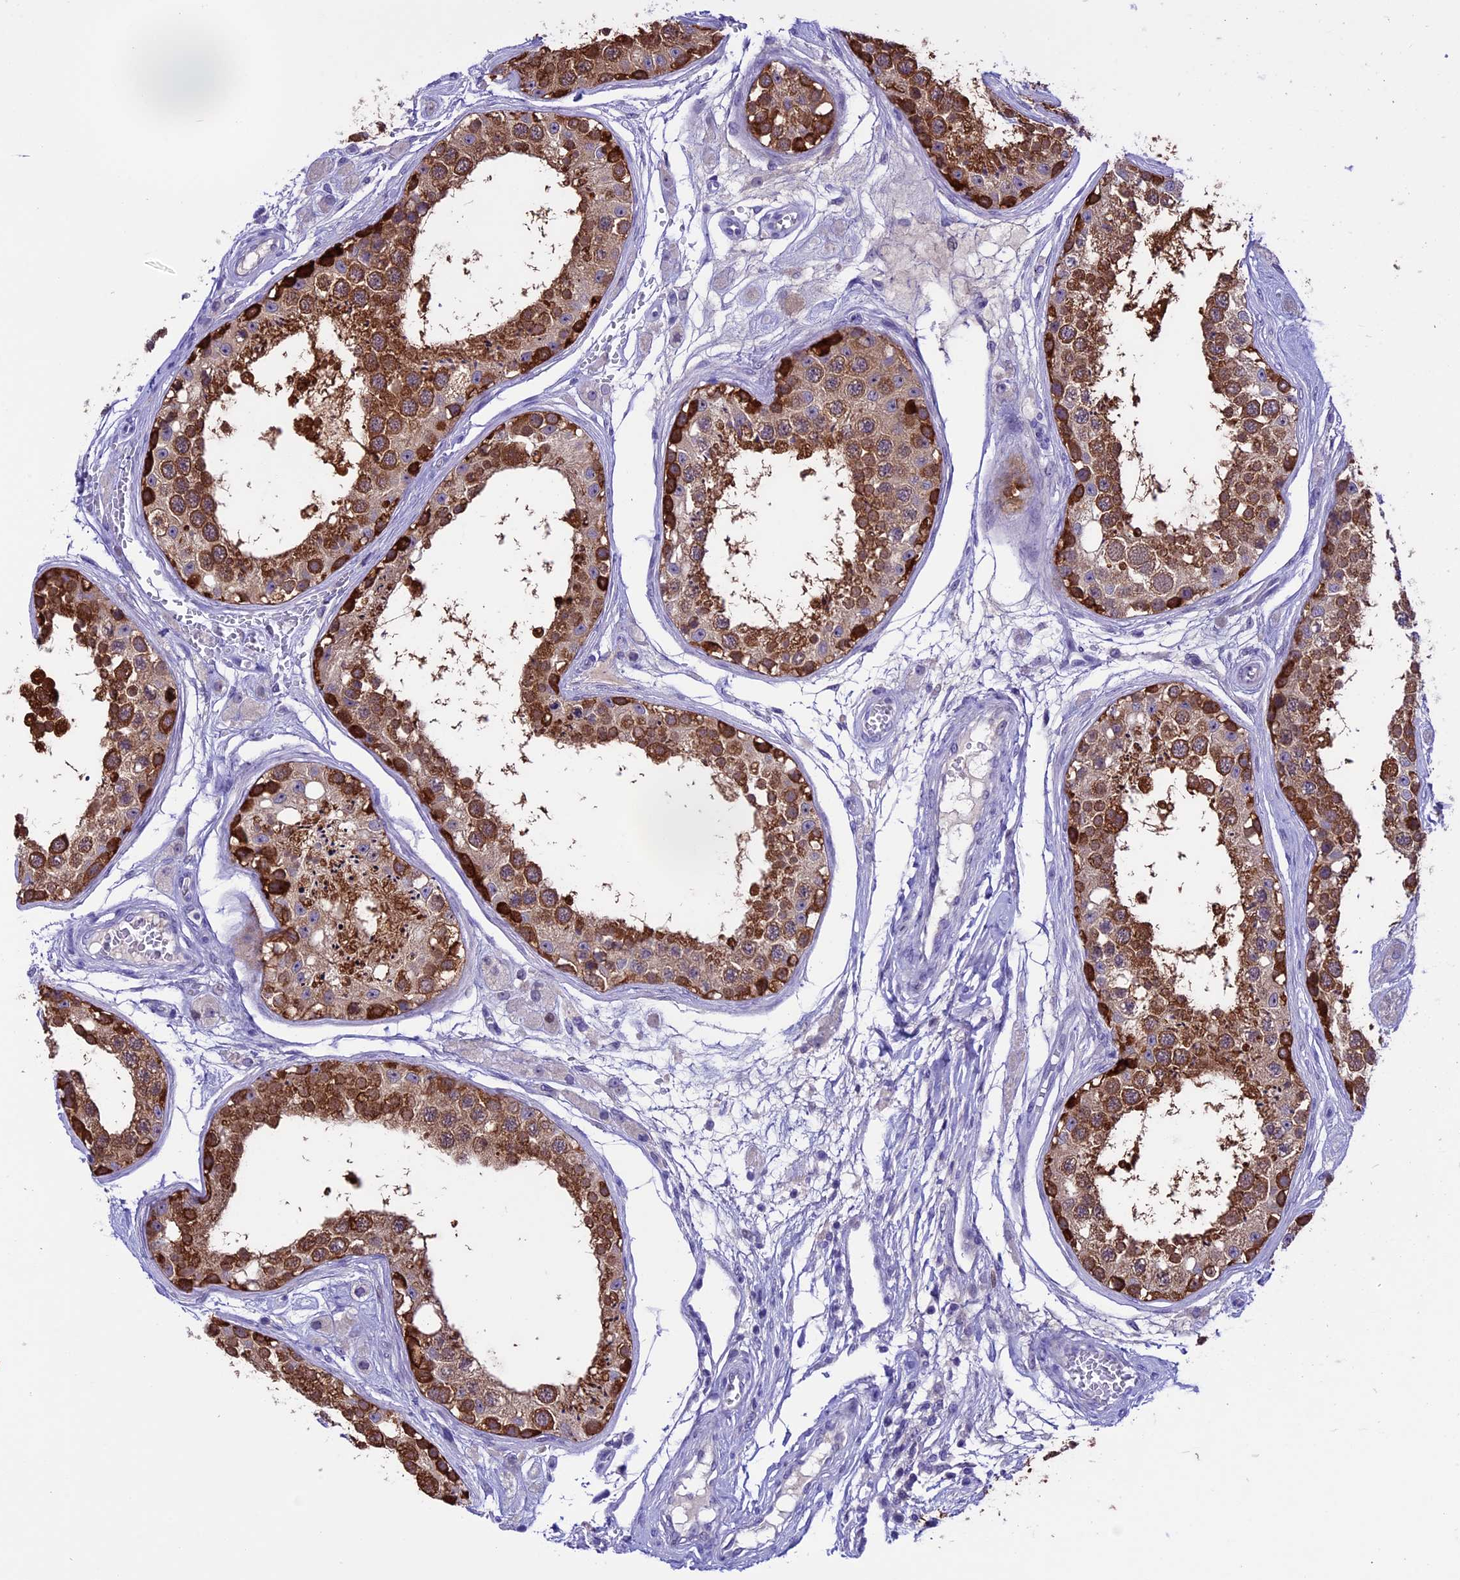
{"staining": {"intensity": "strong", "quantity": ">75%", "location": "cytoplasmic/membranous"}, "tissue": "testis", "cell_type": "Cells in seminiferous ducts", "image_type": "normal", "snomed": [{"axis": "morphology", "description": "Normal tissue, NOS"}, {"axis": "topography", "description": "Testis"}], "caption": "Immunohistochemistry of normal testis shows high levels of strong cytoplasmic/membranous staining in approximately >75% of cells in seminiferous ducts. (Stains: DAB (3,3'-diaminobenzidine) in brown, nuclei in blue, Microscopy: brightfield microscopy at high magnification).", "gene": "XKR7", "patient": {"sex": "male", "age": 25}}